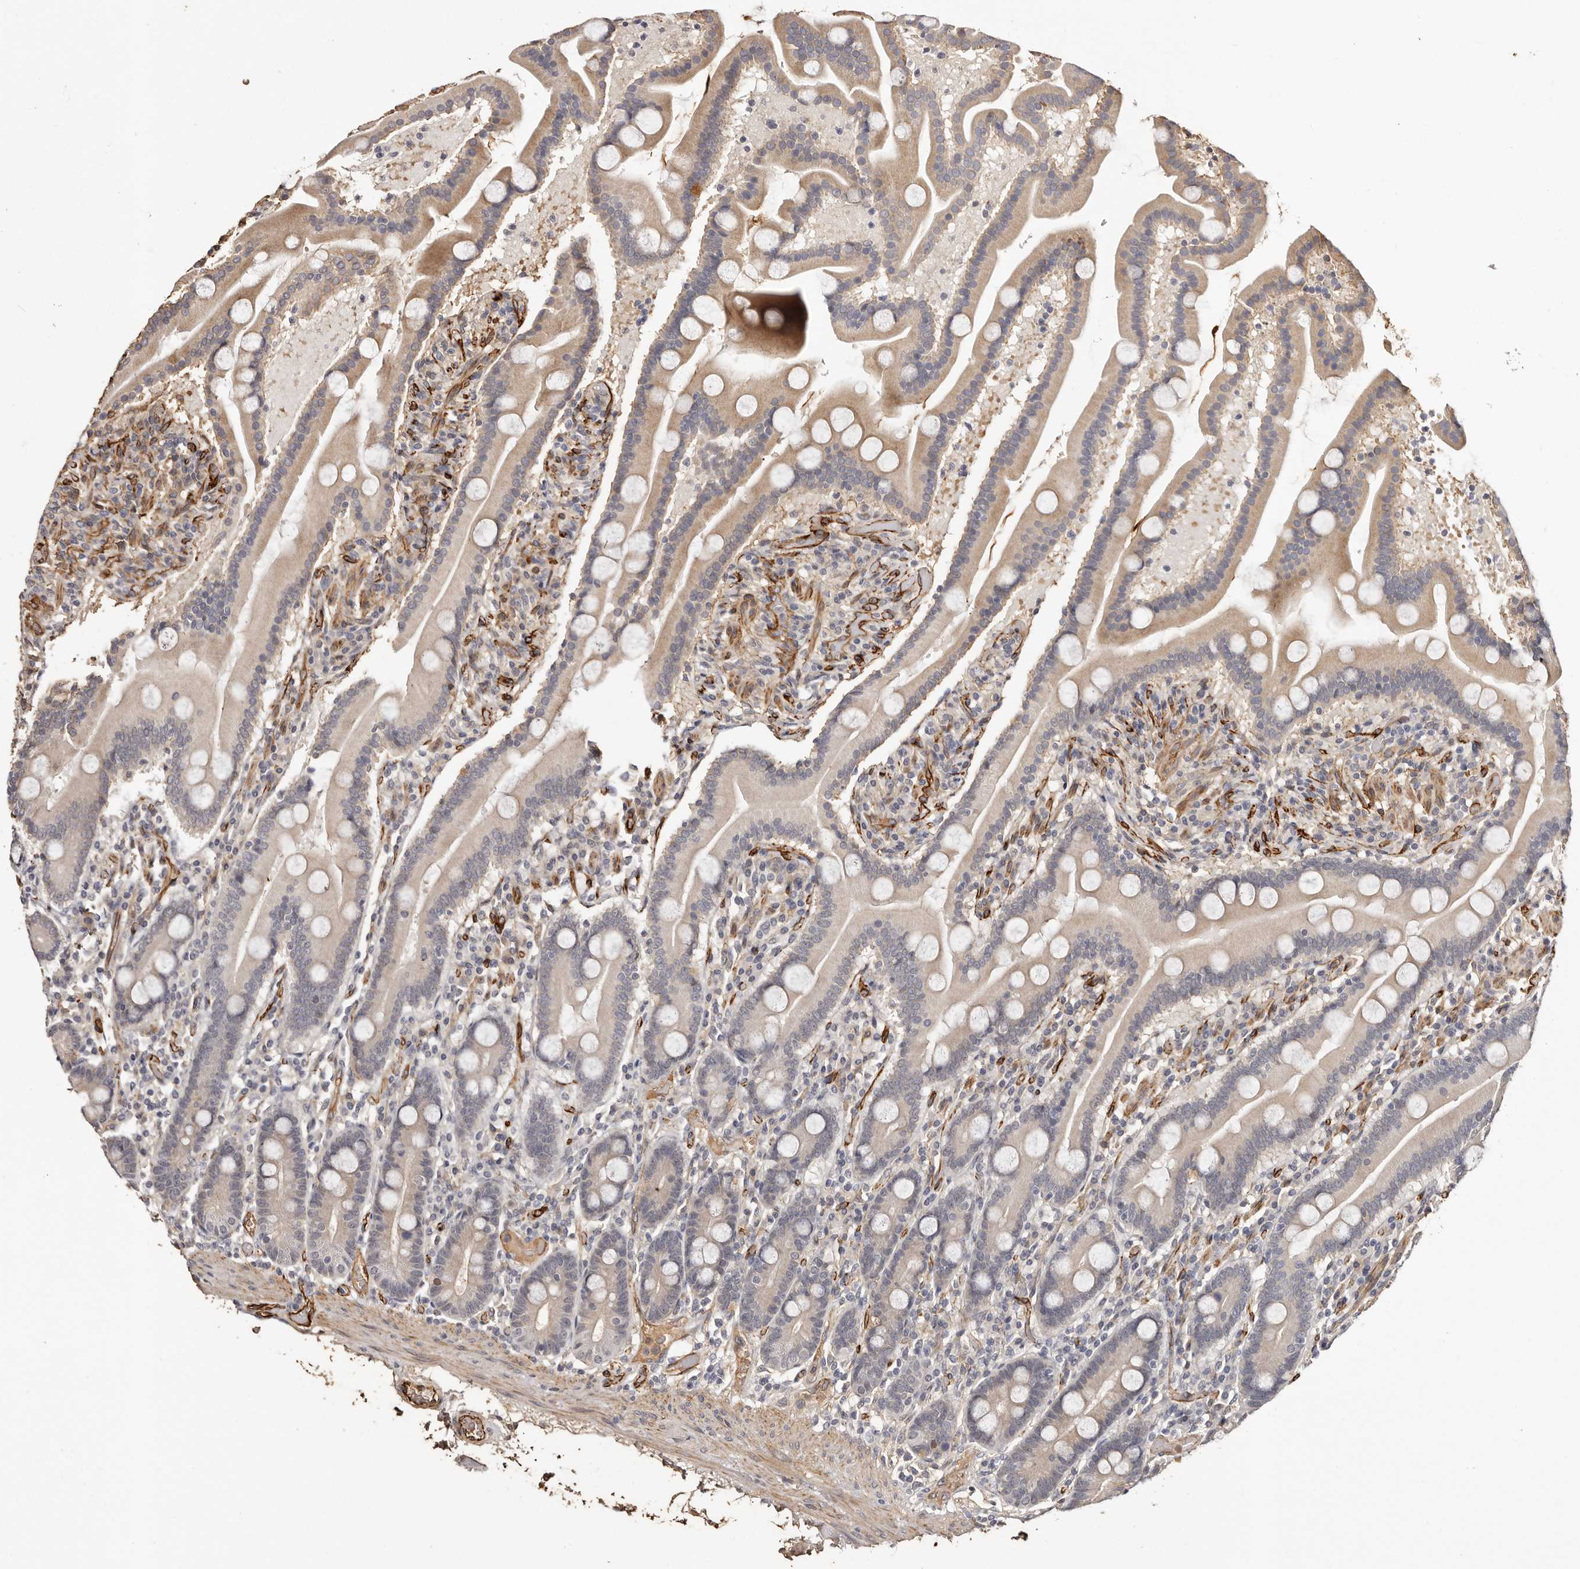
{"staining": {"intensity": "moderate", "quantity": "<25%", "location": "cytoplasmic/membranous"}, "tissue": "duodenum", "cell_type": "Glandular cells", "image_type": "normal", "snomed": [{"axis": "morphology", "description": "Normal tissue, NOS"}, {"axis": "topography", "description": "Duodenum"}], "caption": "This is a micrograph of immunohistochemistry staining of normal duodenum, which shows moderate expression in the cytoplasmic/membranous of glandular cells.", "gene": "ZNF557", "patient": {"sex": "male", "age": 55}}